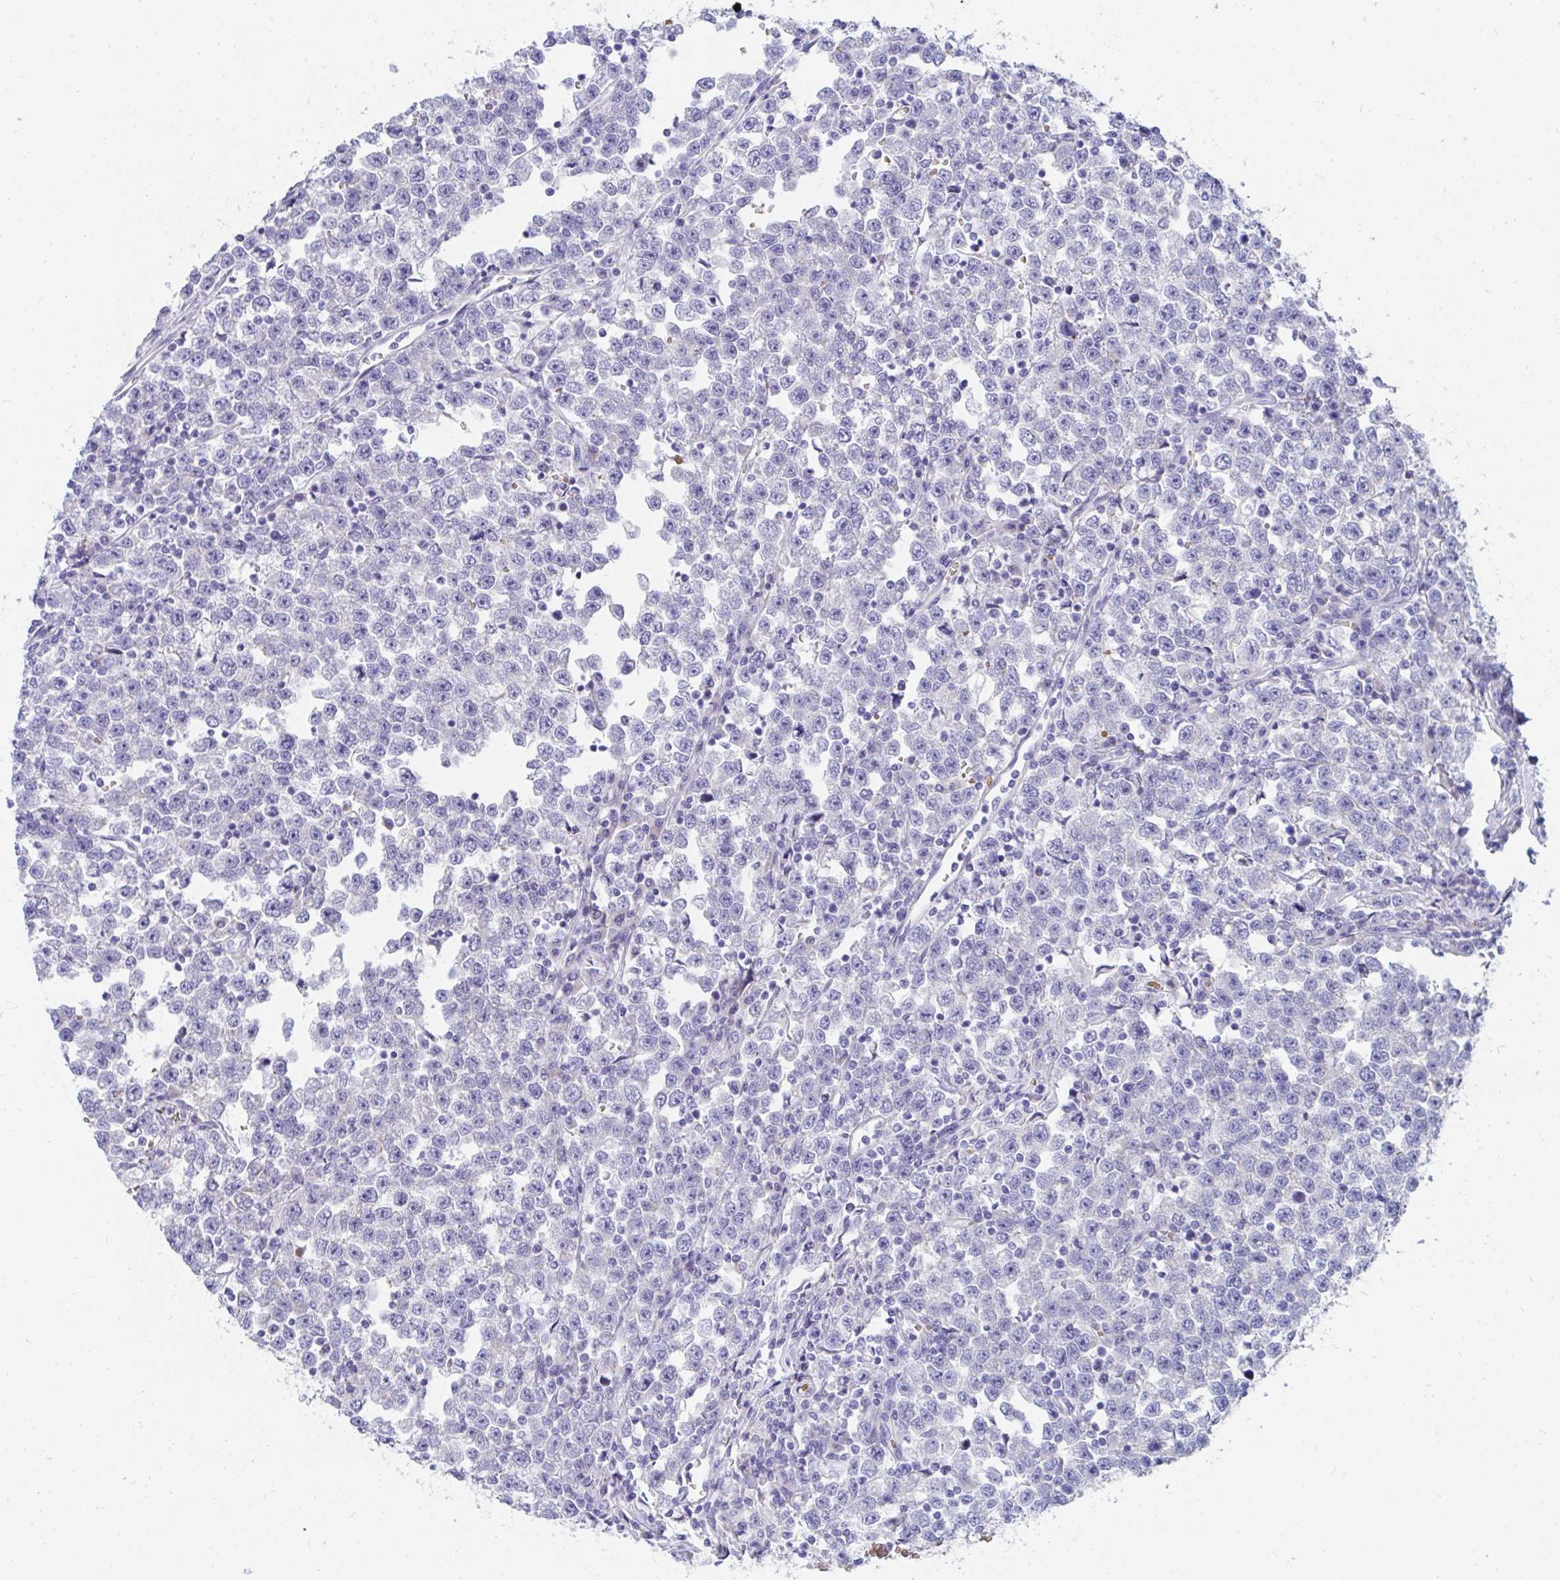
{"staining": {"intensity": "negative", "quantity": "none", "location": "none"}, "tissue": "testis cancer", "cell_type": "Tumor cells", "image_type": "cancer", "snomed": [{"axis": "morphology", "description": "Seminoma, NOS"}, {"axis": "topography", "description": "Testis"}], "caption": "Tumor cells are negative for brown protein staining in testis seminoma.", "gene": "MROH2B", "patient": {"sex": "male", "age": 43}}